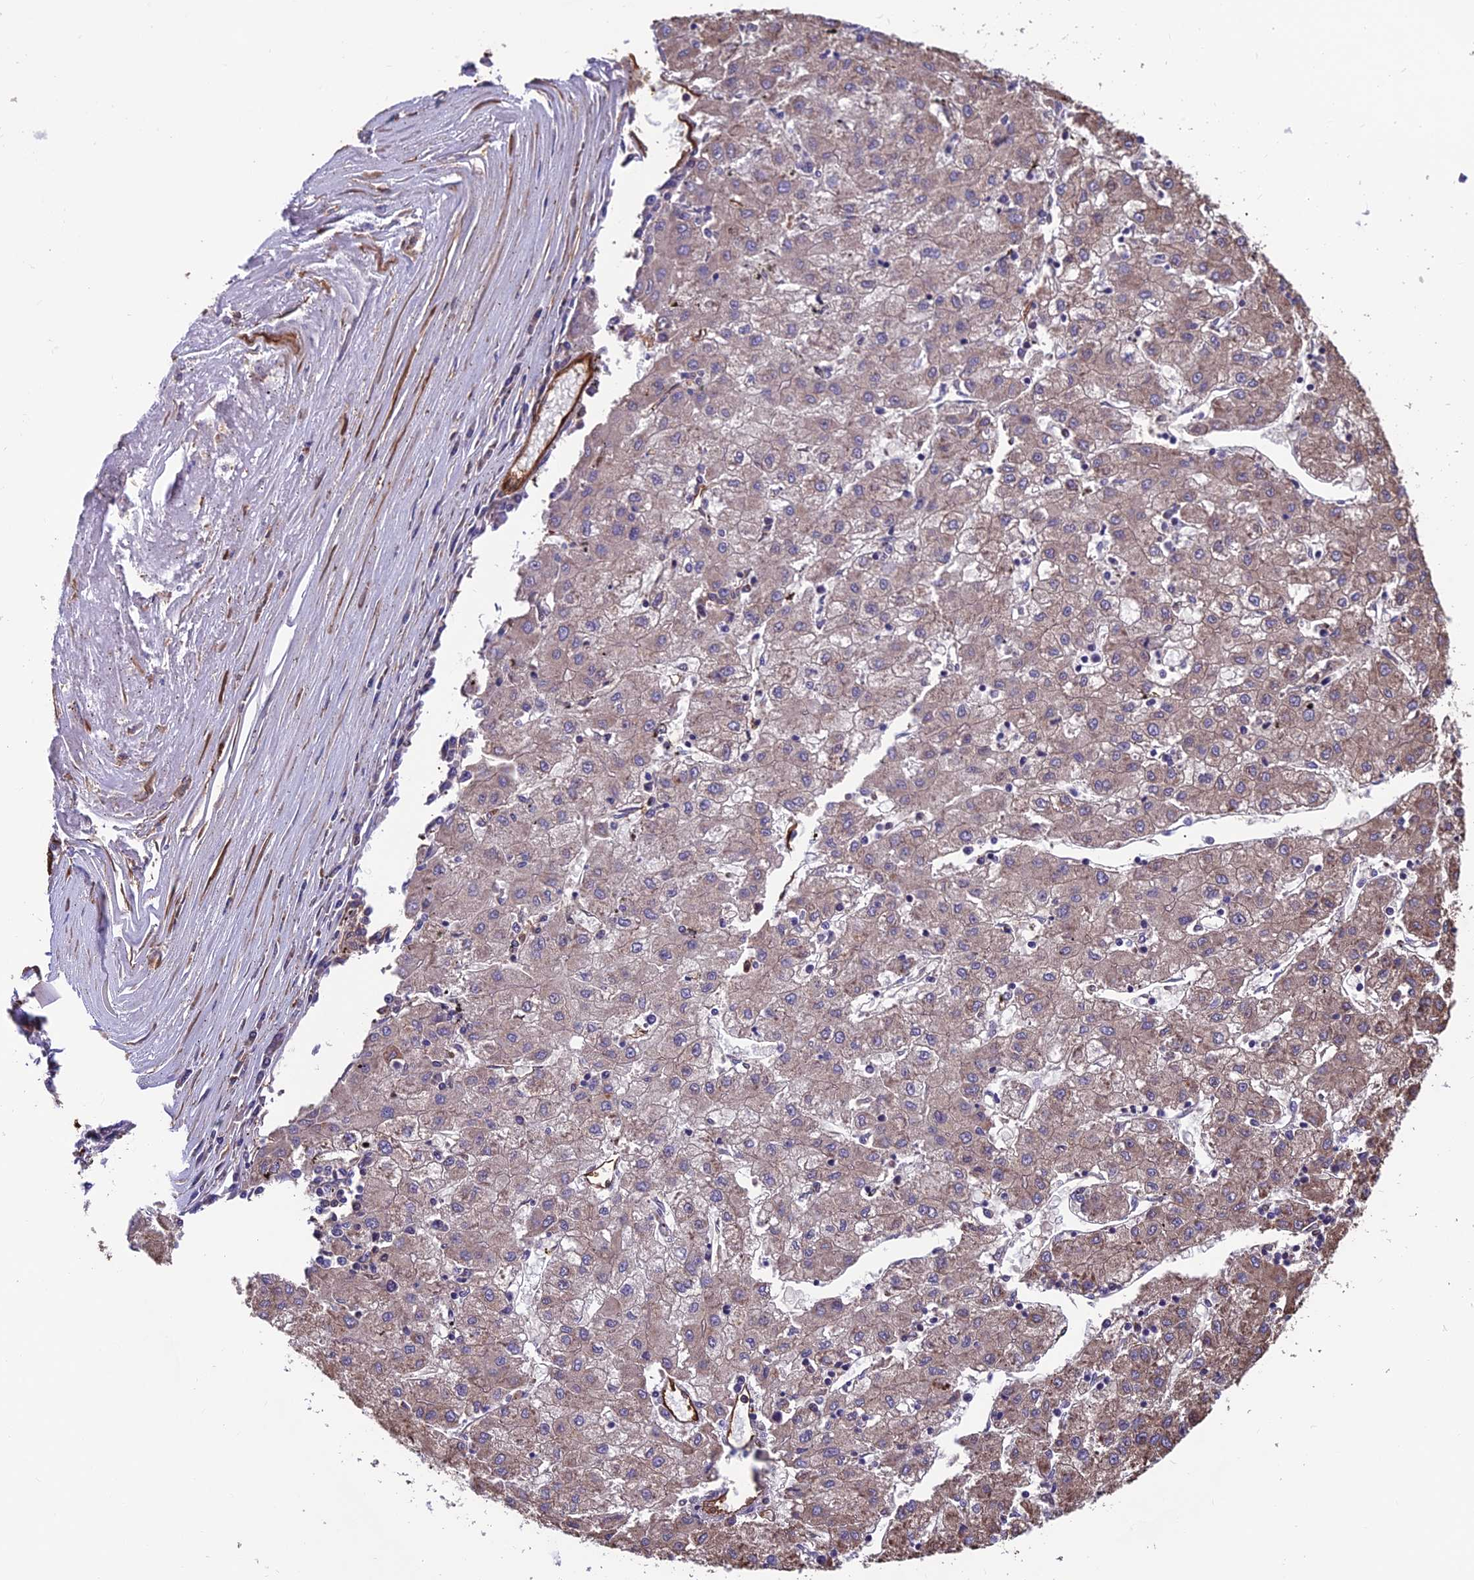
{"staining": {"intensity": "weak", "quantity": "25%-75%", "location": "cytoplasmic/membranous"}, "tissue": "liver cancer", "cell_type": "Tumor cells", "image_type": "cancer", "snomed": [{"axis": "morphology", "description": "Carcinoma, Hepatocellular, NOS"}, {"axis": "topography", "description": "Liver"}], "caption": "Immunohistochemistry (DAB (3,3'-diaminobenzidine)) staining of human liver hepatocellular carcinoma demonstrates weak cytoplasmic/membranous protein staining in about 25%-75% of tumor cells.", "gene": "RTN4RL1", "patient": {"sex": "male", "age": 72}}